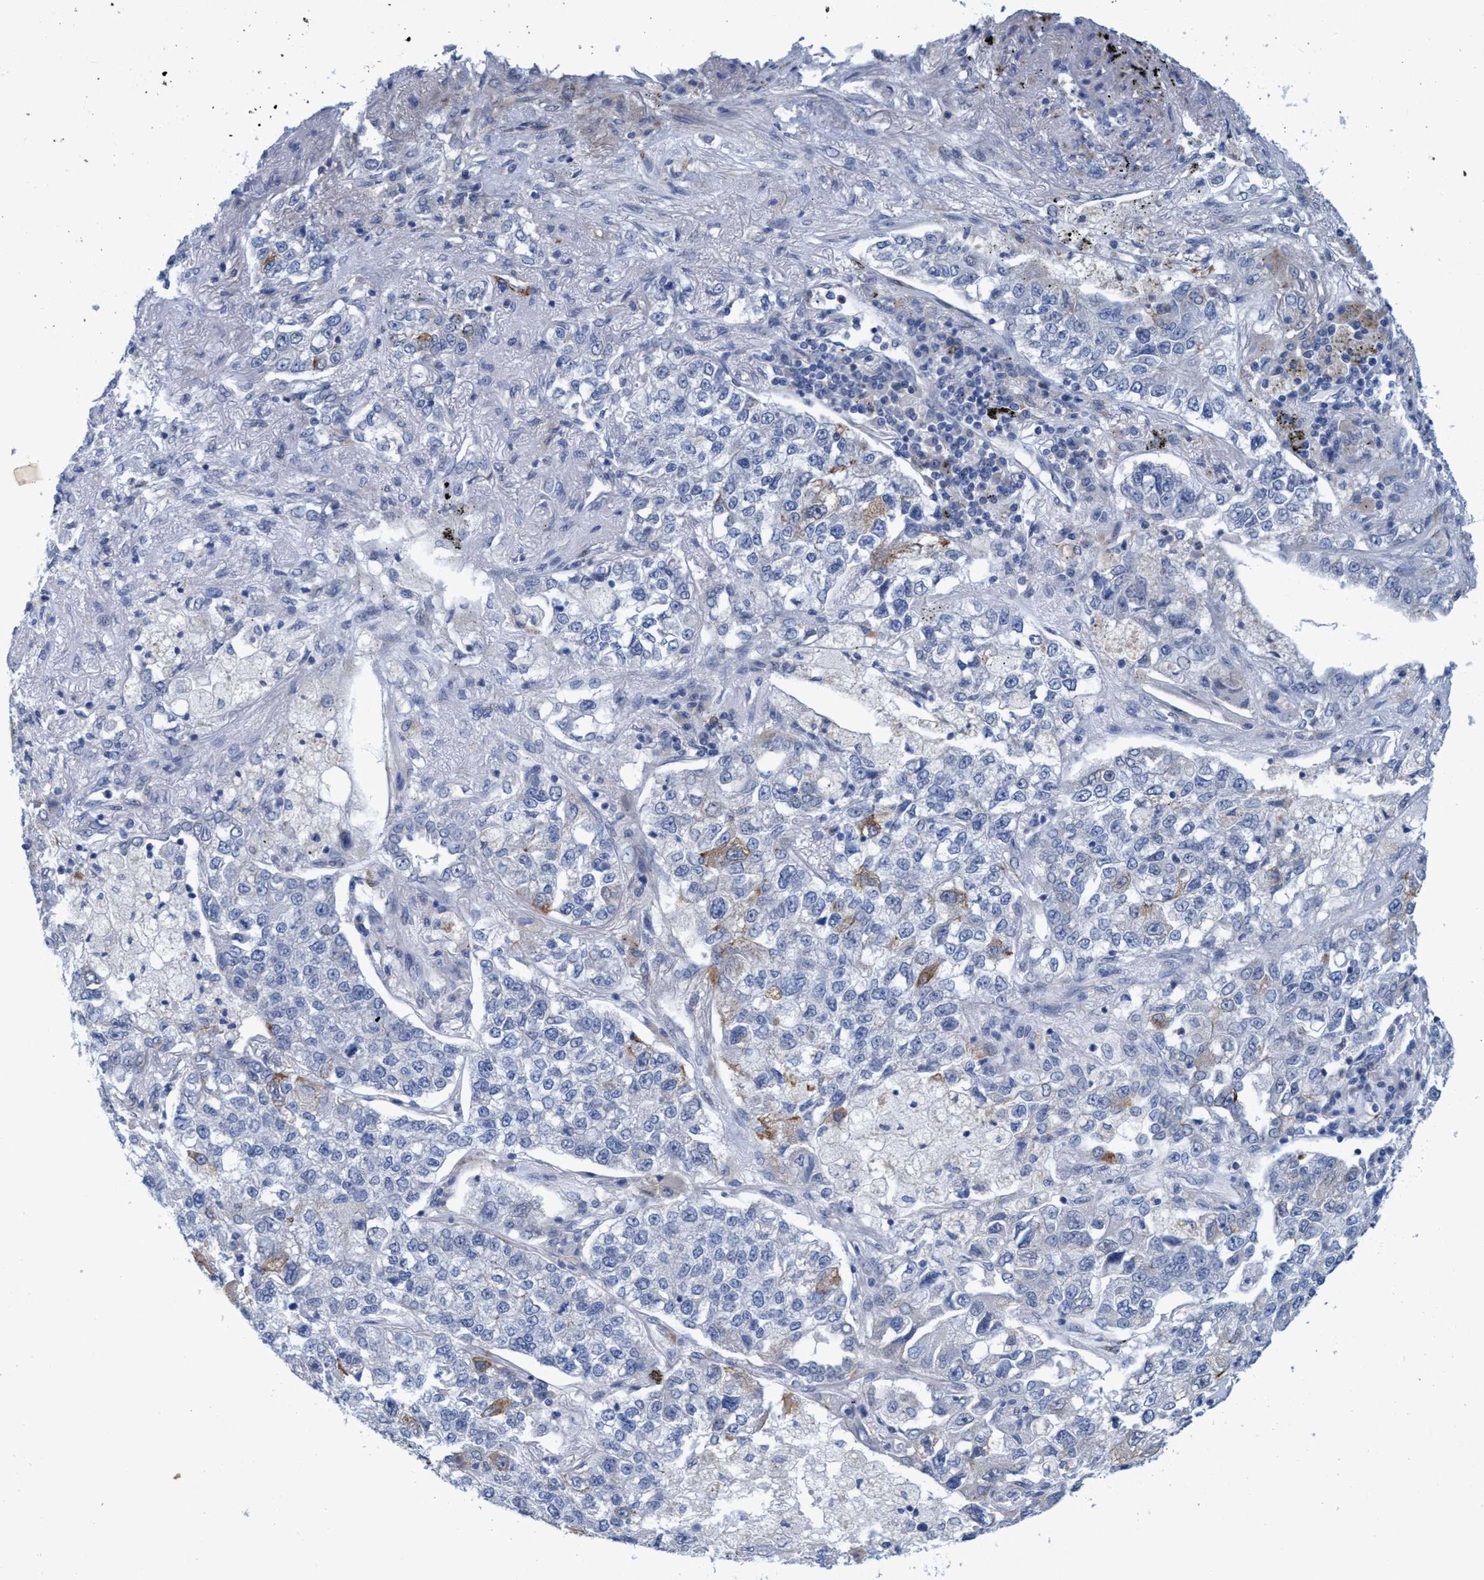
{"staining": {"intensity": "negative", "quantity": "none", "location": "none"}, "tissue": "lung cancer", "cell_type": "Tumor cells", "image_type": "cancer", "snomed": [{"axis": "morphology", "description": "Adenocarcinoma, NOS"}, {"axis": "topography", "description": "Lung"}], "caption": "Tumor cells are negative for brown protein staining in lung adenocarcinoma.", "gene": "SLC43A2", "patient": {"sex": "male", "age": 49}}